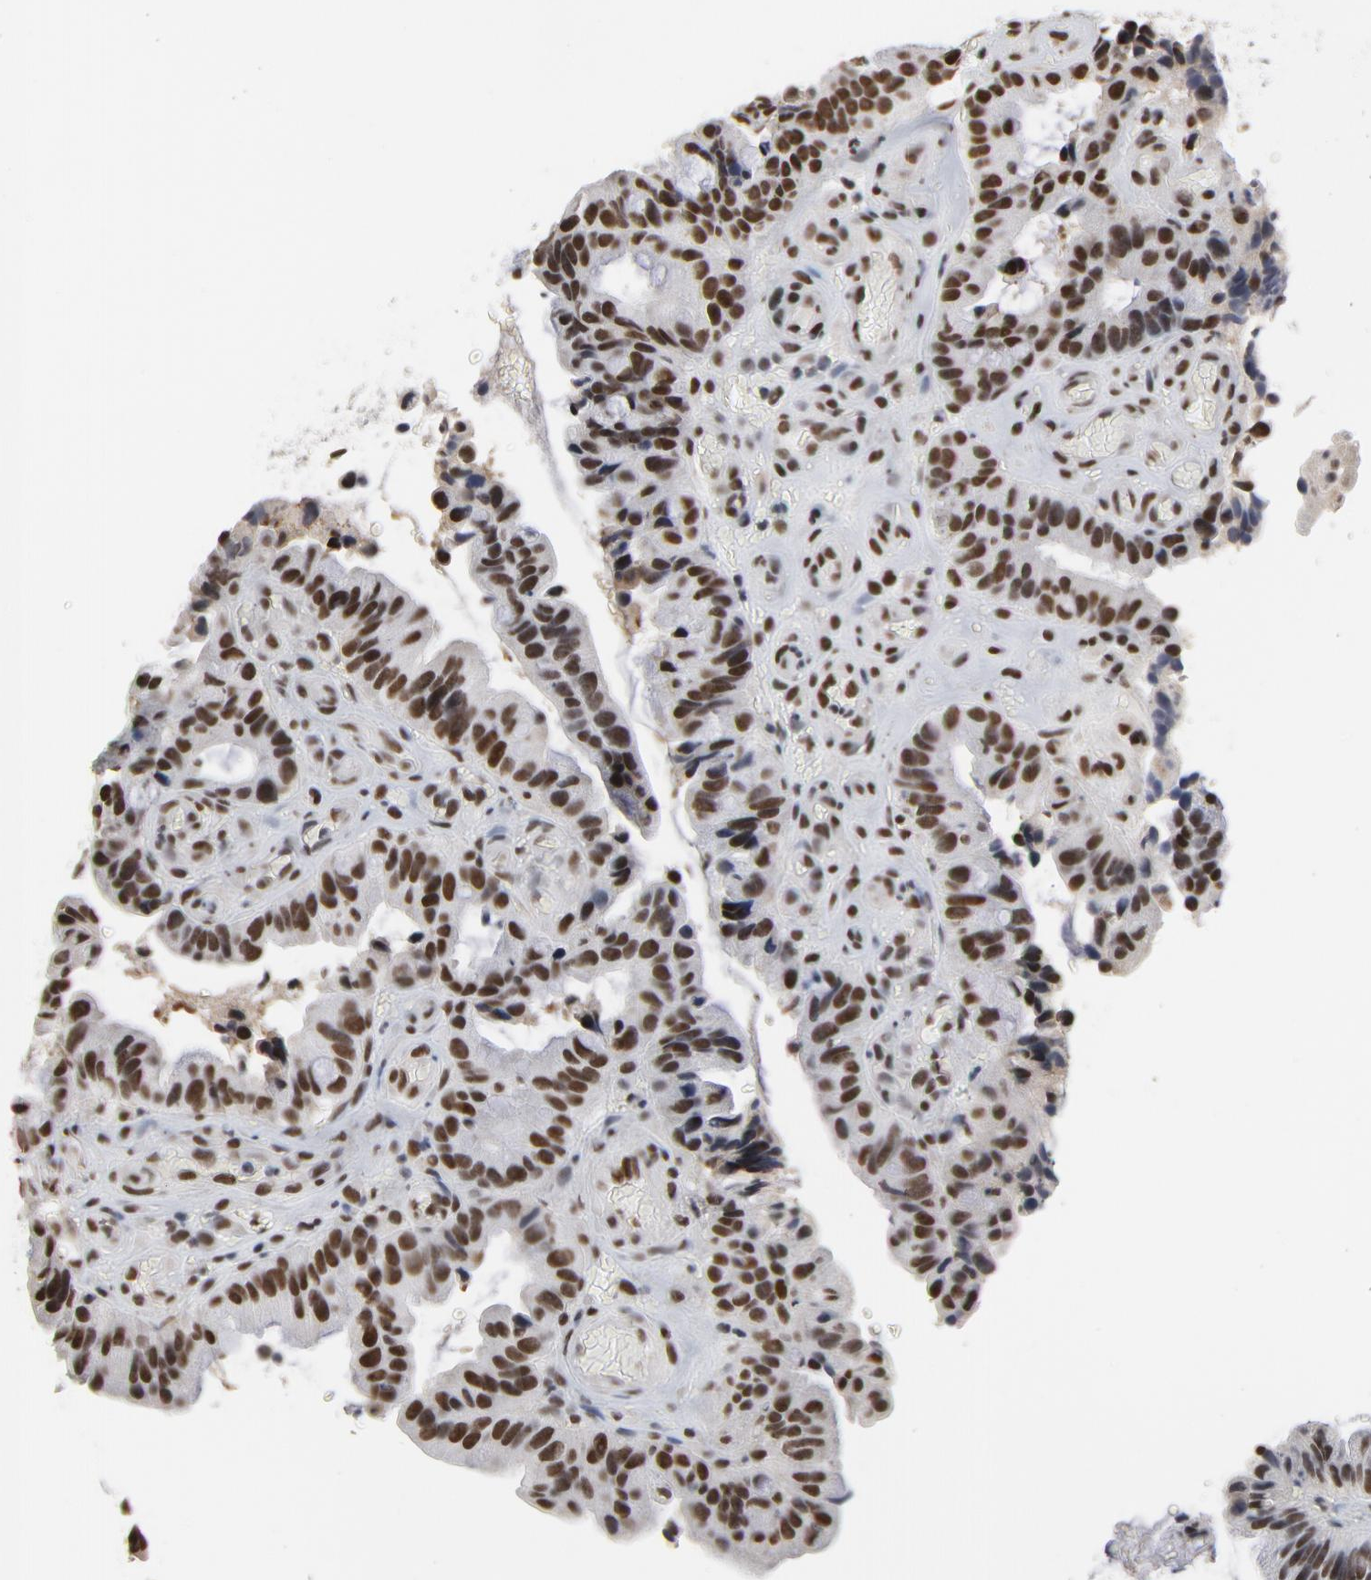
{"staining": {"intensity": "strong", "quantity": ">75%", "location": "nuclear"}, "tissue": "pancreatic cancer", "cell_type": "Tumor cells", "image_type": "cancer", "snomed": [{"axis": "morphology", "description": "Adenocarcinoma, NOS"}, {"axis": "topography", "description": "Pancreas"}], "caption": "Immunohistochemistry photomicrograph of neoplastic tissue: human pancreatic cancer (adenocarcinoma) stained using IHC demonstrates high levels of strong protein expression localized specifically in the nuclear of tumor cells, appearing as a nuclear brown color.", "gene": "MRE11", "patient": {"sex": "male", "age": 82}}